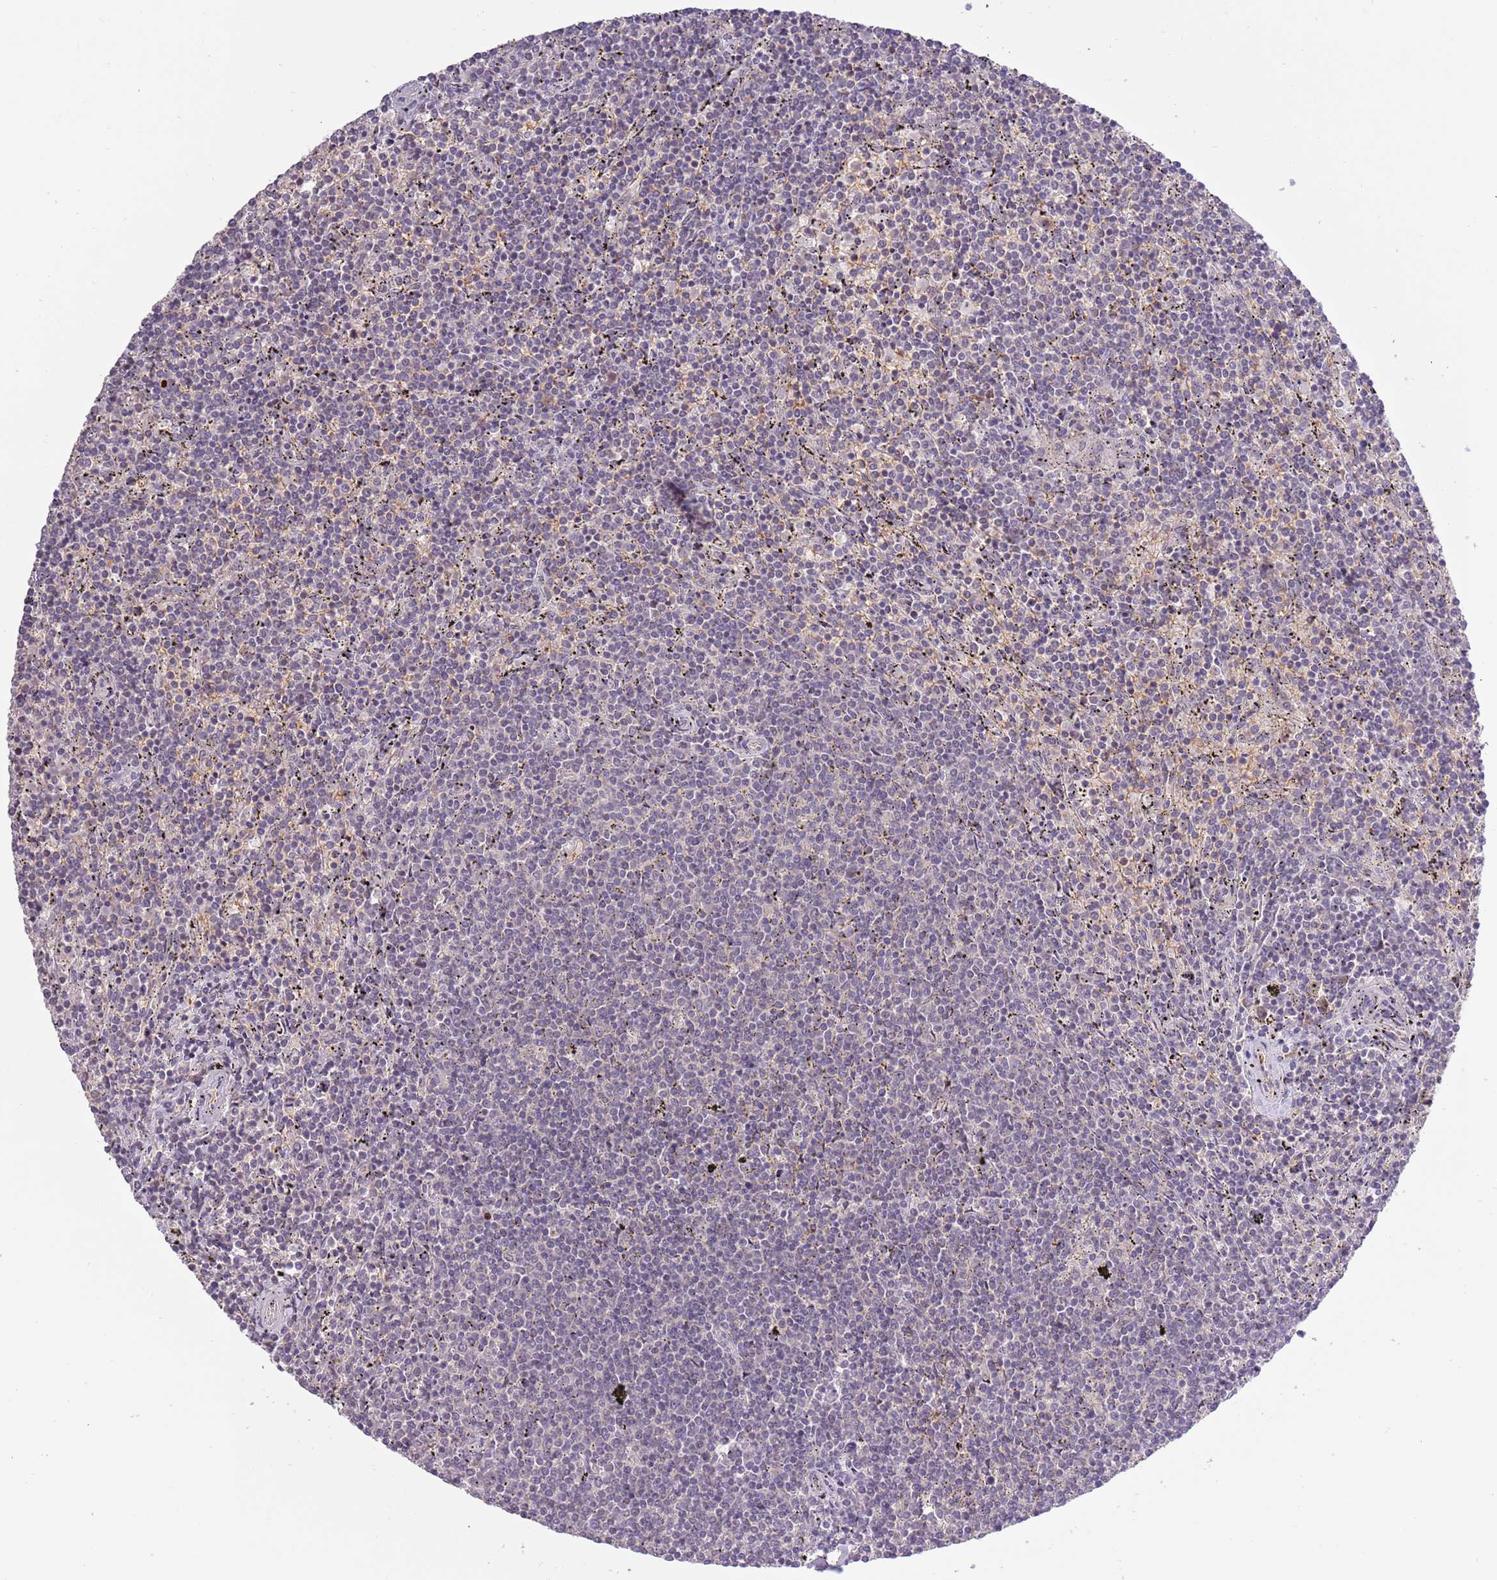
{"staining": {"intensity": "negative", "quantity": "none", "location": "none"}, "tissue": "lymphoma", "cell_type": "Tumor cells", "image_type": "cancer", "snomed": [{"axis": "morphology", "description": "Malignant lymphoma, non-Hodgkin's type, Low grade"}, {"axis": "topography", "description": "Spleen"}], "caption": "Immunohistochemistry (IHC) image of human lymphoma stained for a protein (brown), which exhibits no expression in tumor cells.", "gene": "SHROOM3", "patient": {"sex": "female", "age": 50}}